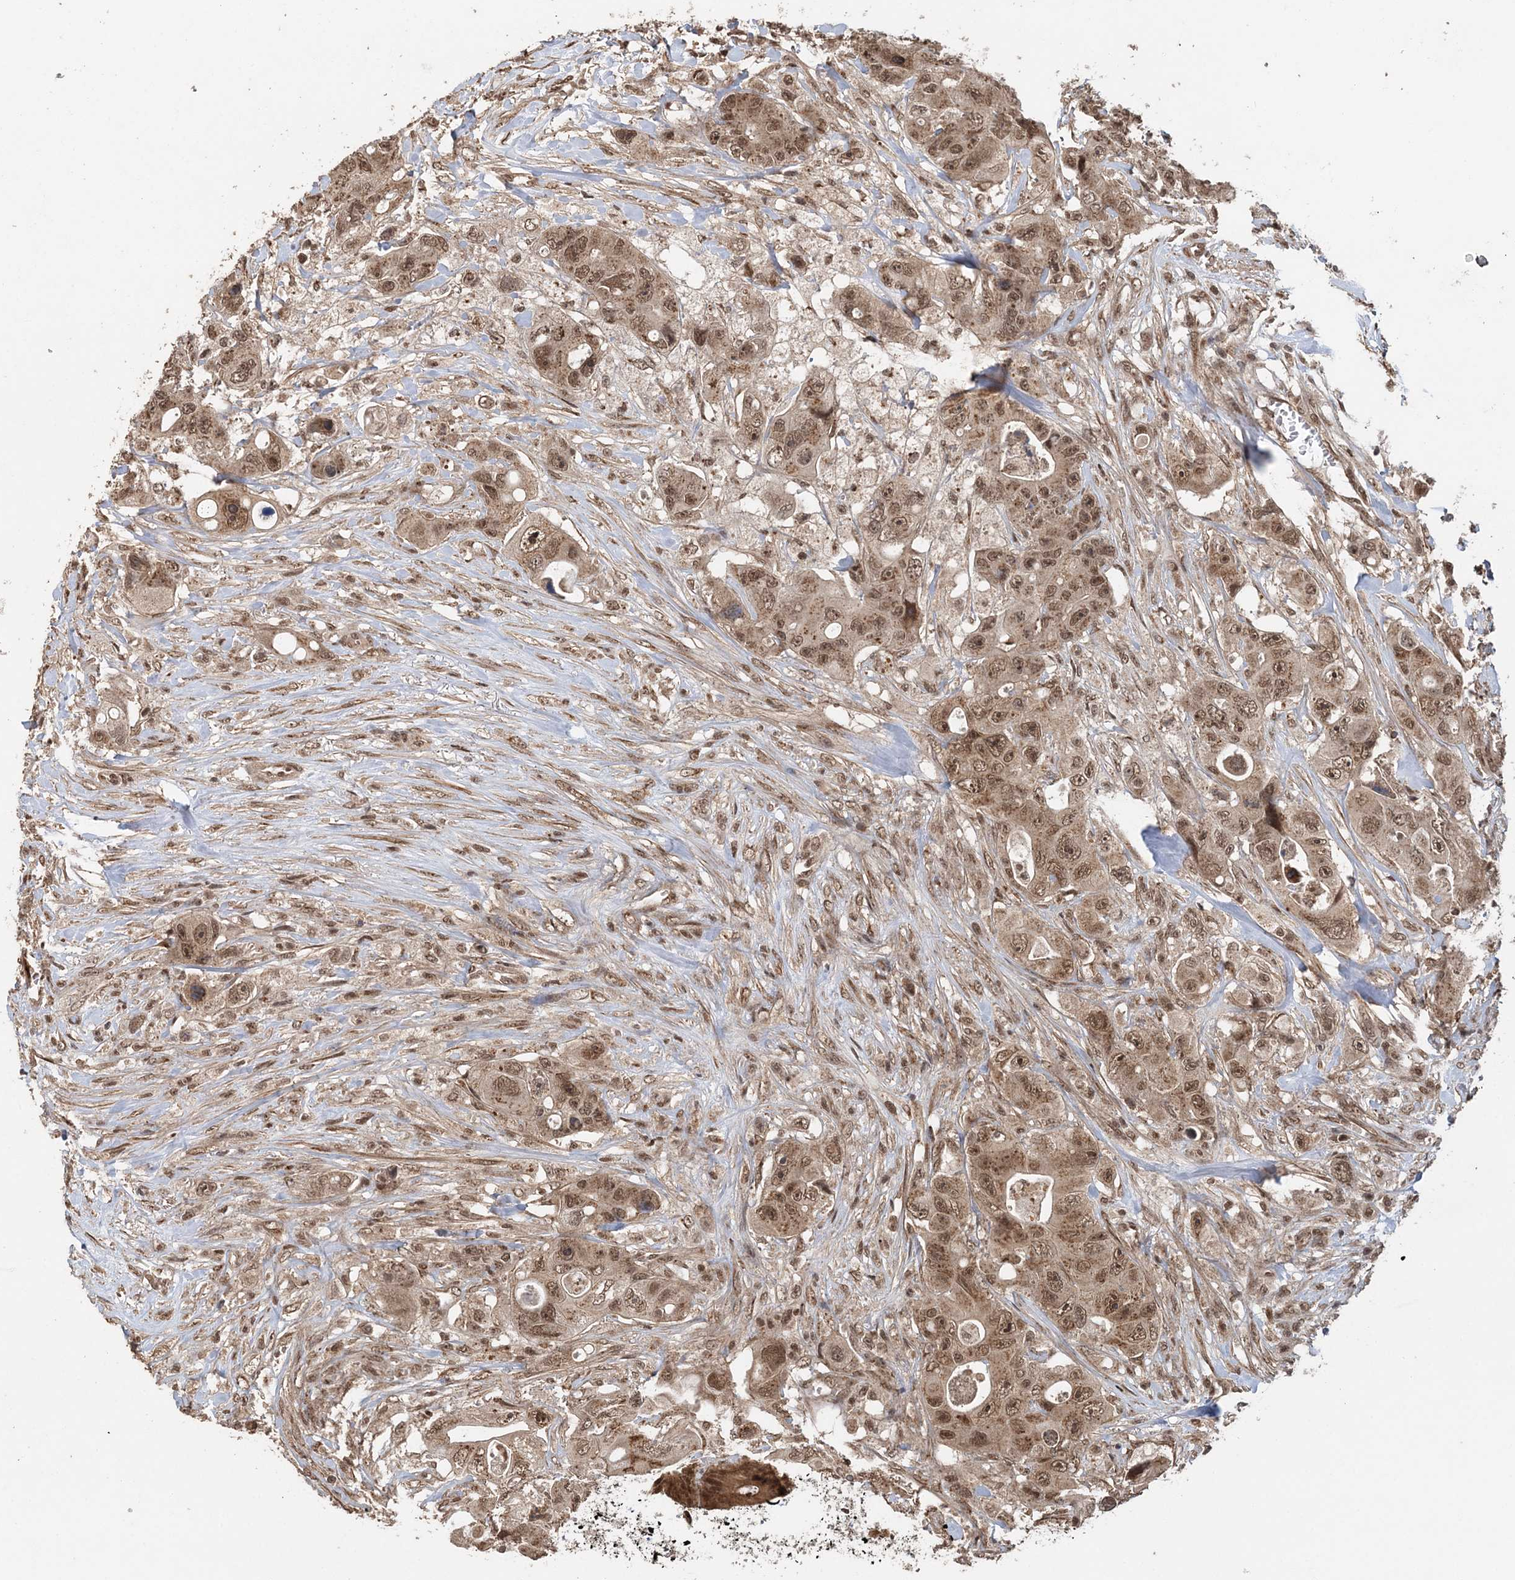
{"staining": {"intensity": "moderate", "quantity": ">75%", "location": "cytoplasmic/membranous,nuclear"}, "tissue": "colorectal cancer", "cell_type": "Tumor cells", "image_type": "cancer", "snomed": [{"axis": "morphology", "description": "Adenocarcinoma, NOS"}, {"axis": "topography", "description": "Colon"}], "caption": "DAB immunohistochemical staining of human colorectal cancer (adenocarcinoma) demonstrates moderate cytoplasmic/membranous and nuclear protein staining in about >75% of tumor cells.", "gene": "TSHZ2", "patient": {"sex": "female", "age": 46}}